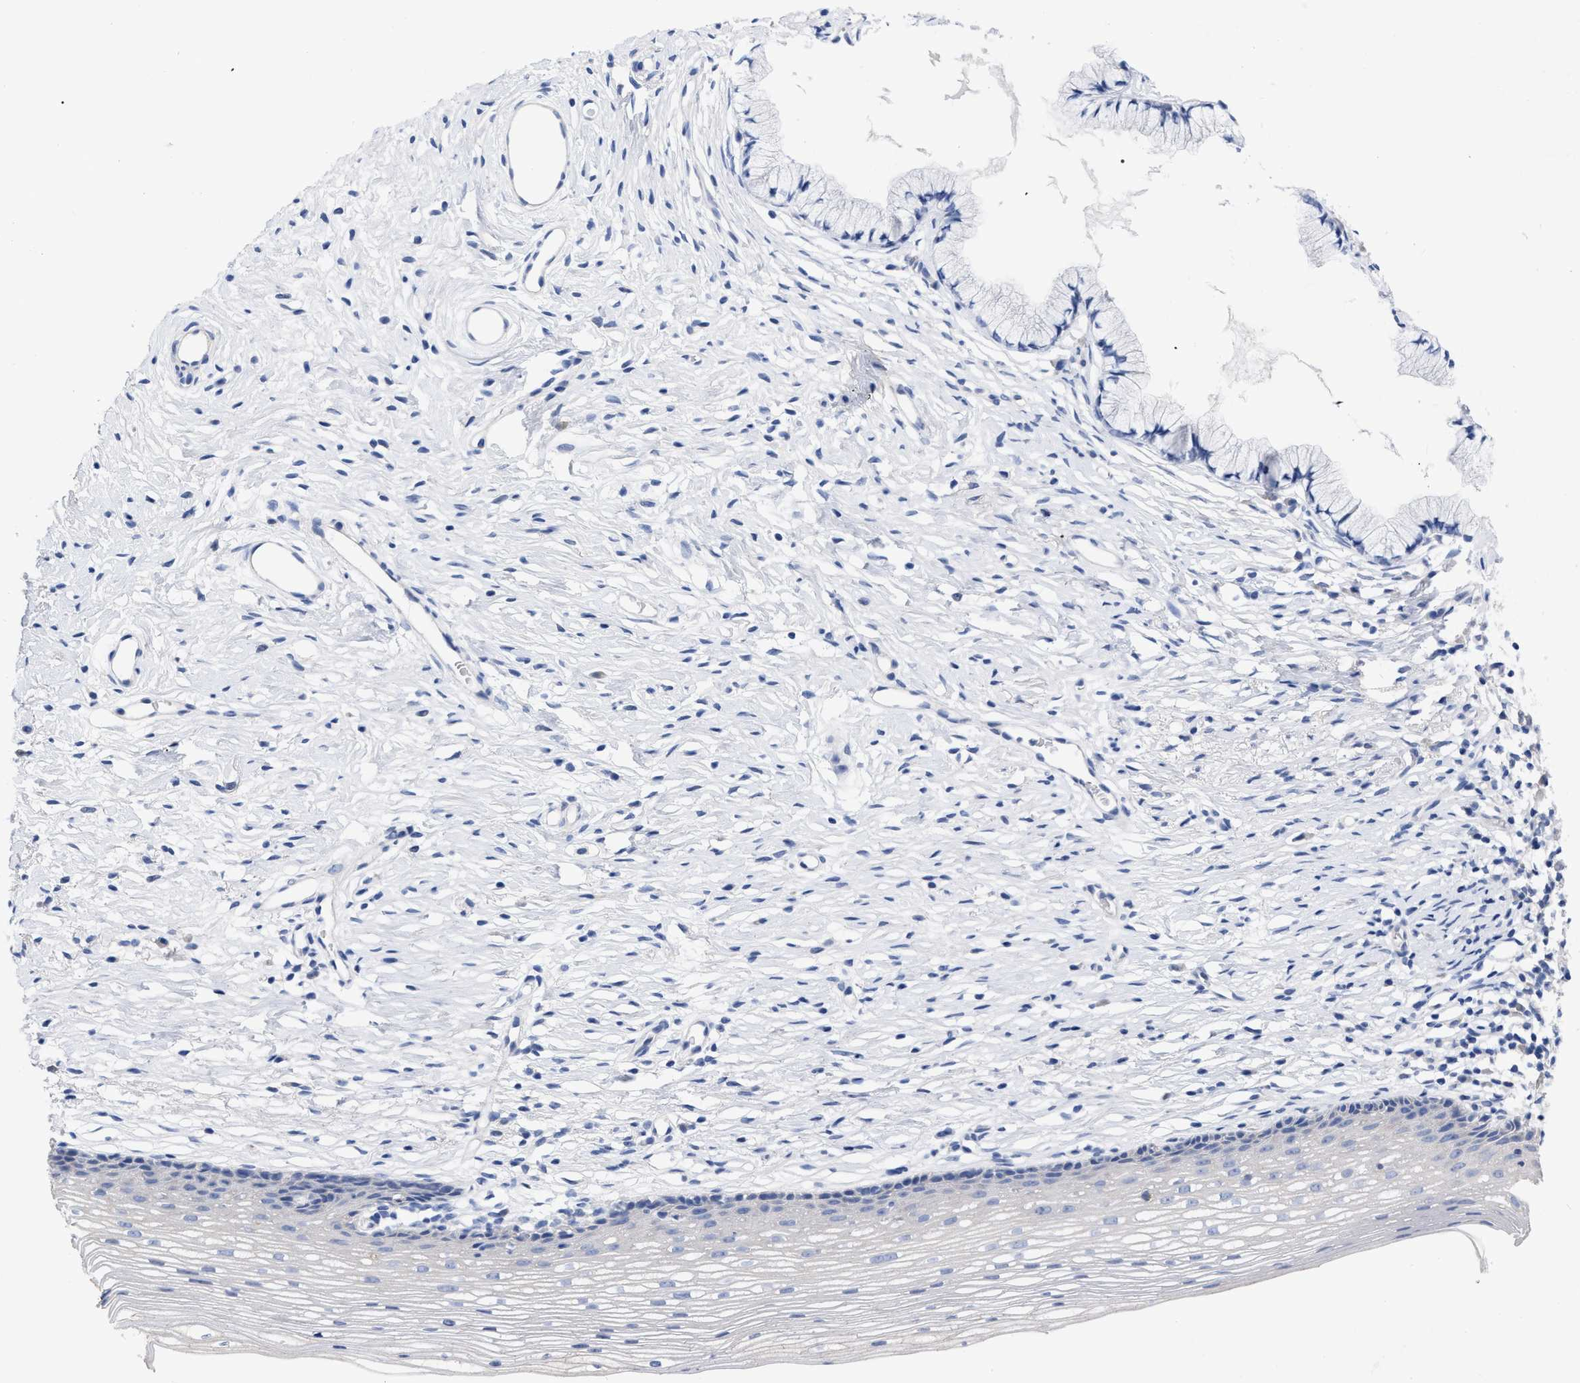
{"staining": {"intensity": "negative", "quantity": "none", "location": "none"}, "tissue": "cervix", "cell_type": "Glandular cells", "image_type": "normal", "snomed": [{"axis": "morphology", "description": "Normal tissue, NOS"}, {"axis": "topography", "description": "Cervix"}], "caption": "Immunohistochemistry (IHC) photomicrograph of normal cervix: cervix stained with DAB demonstrates no significant protein positivity in glandular cells. Nuclei are stained in blue.", "gene": "HAPLN1", "patient": {"sex": "female", "age": 77}}